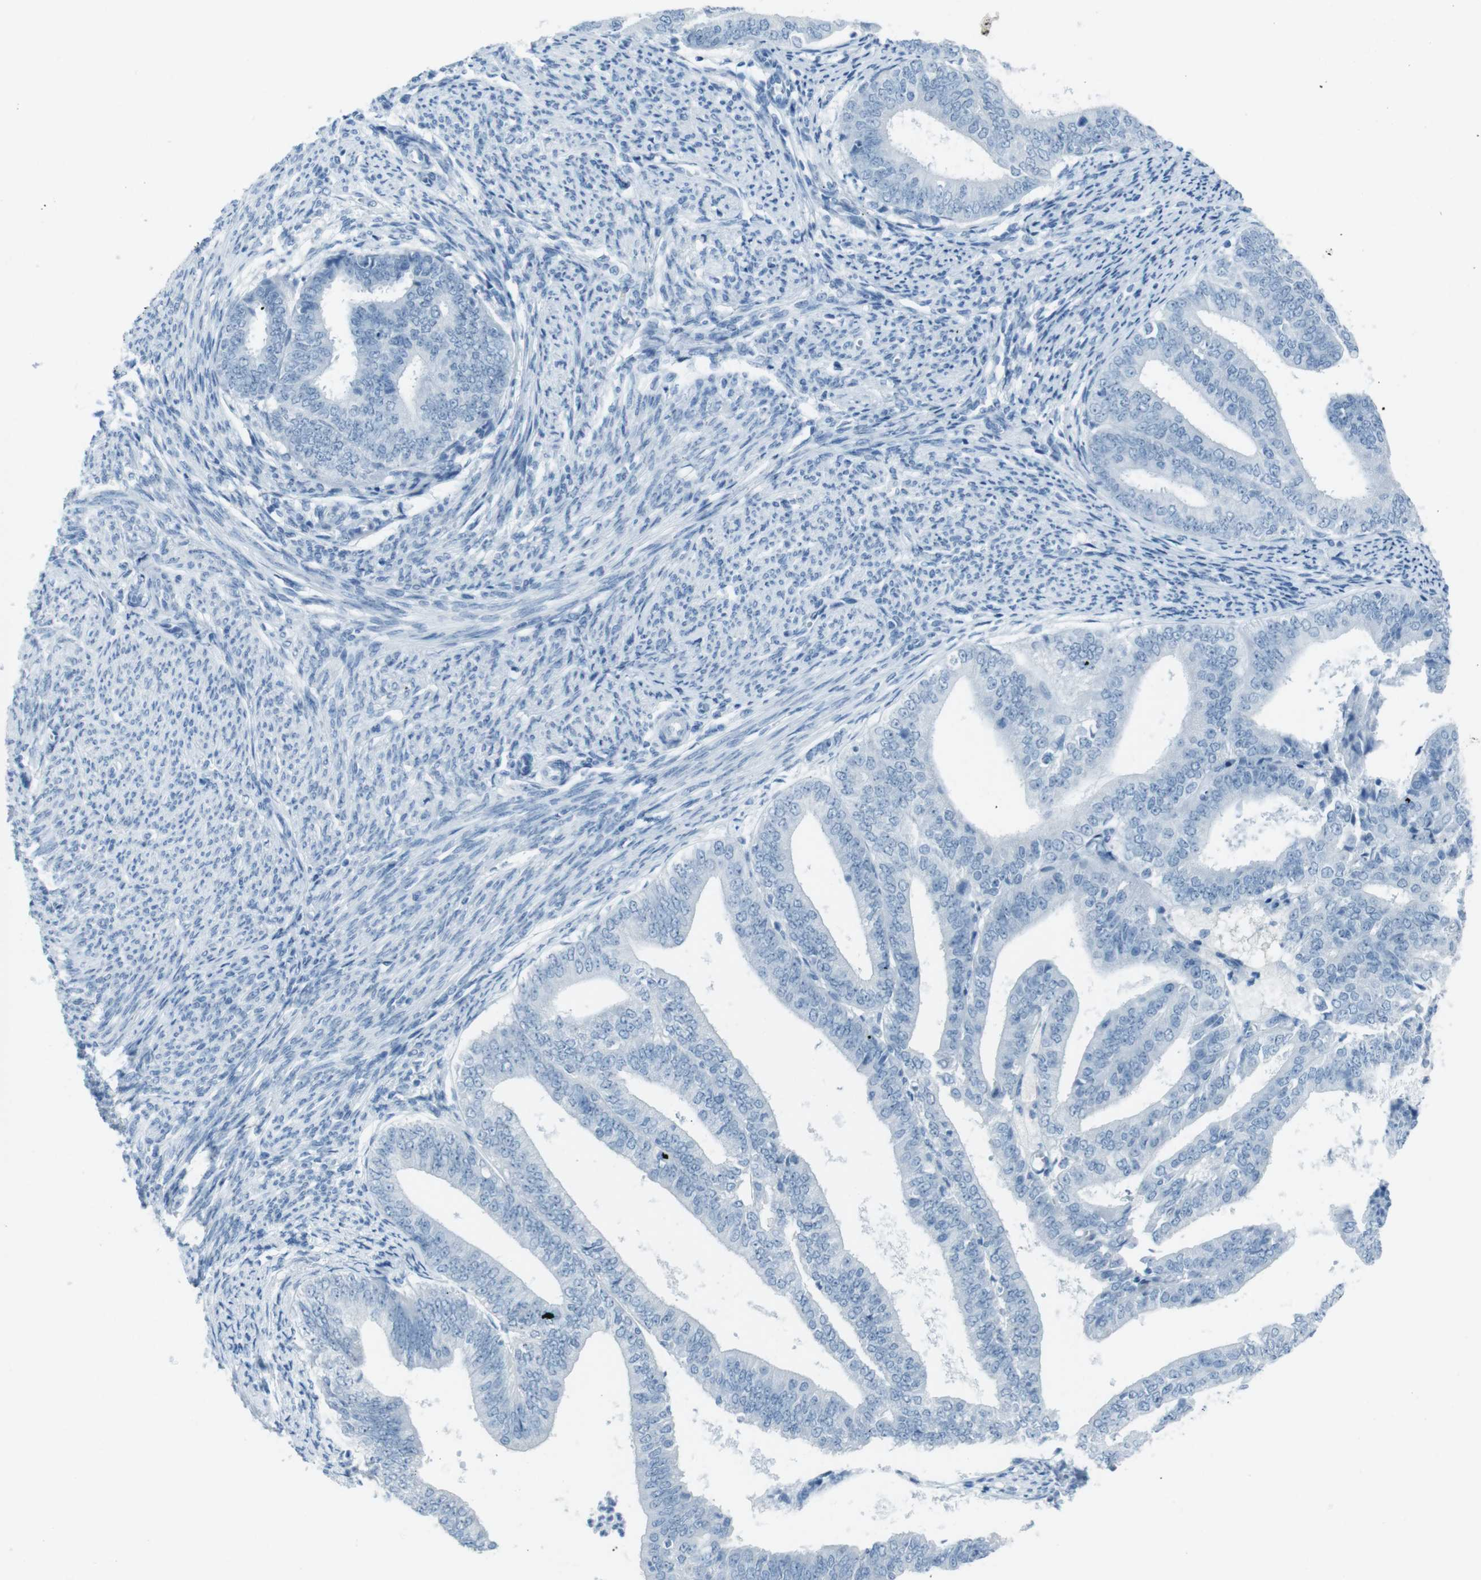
{"staining": {"intensity": "negative", "quantity": "none", "location": "none"}, "tissue": "endometrial cancer", "cell_type": "Tumor cells", "image_type": "cancer", "snomed": [{"axis": "morphology", "description": "Adenocarcinoma, NOS"}, {"axis": "topography", "description": "Endometrium"}], "caption": "Histopathology image shows no protein expression in tumor cells of adenocarcinoma (endometrial) tissue.", "gene": "TMEM207", "patient": {"sex": "female", "age": 63}}